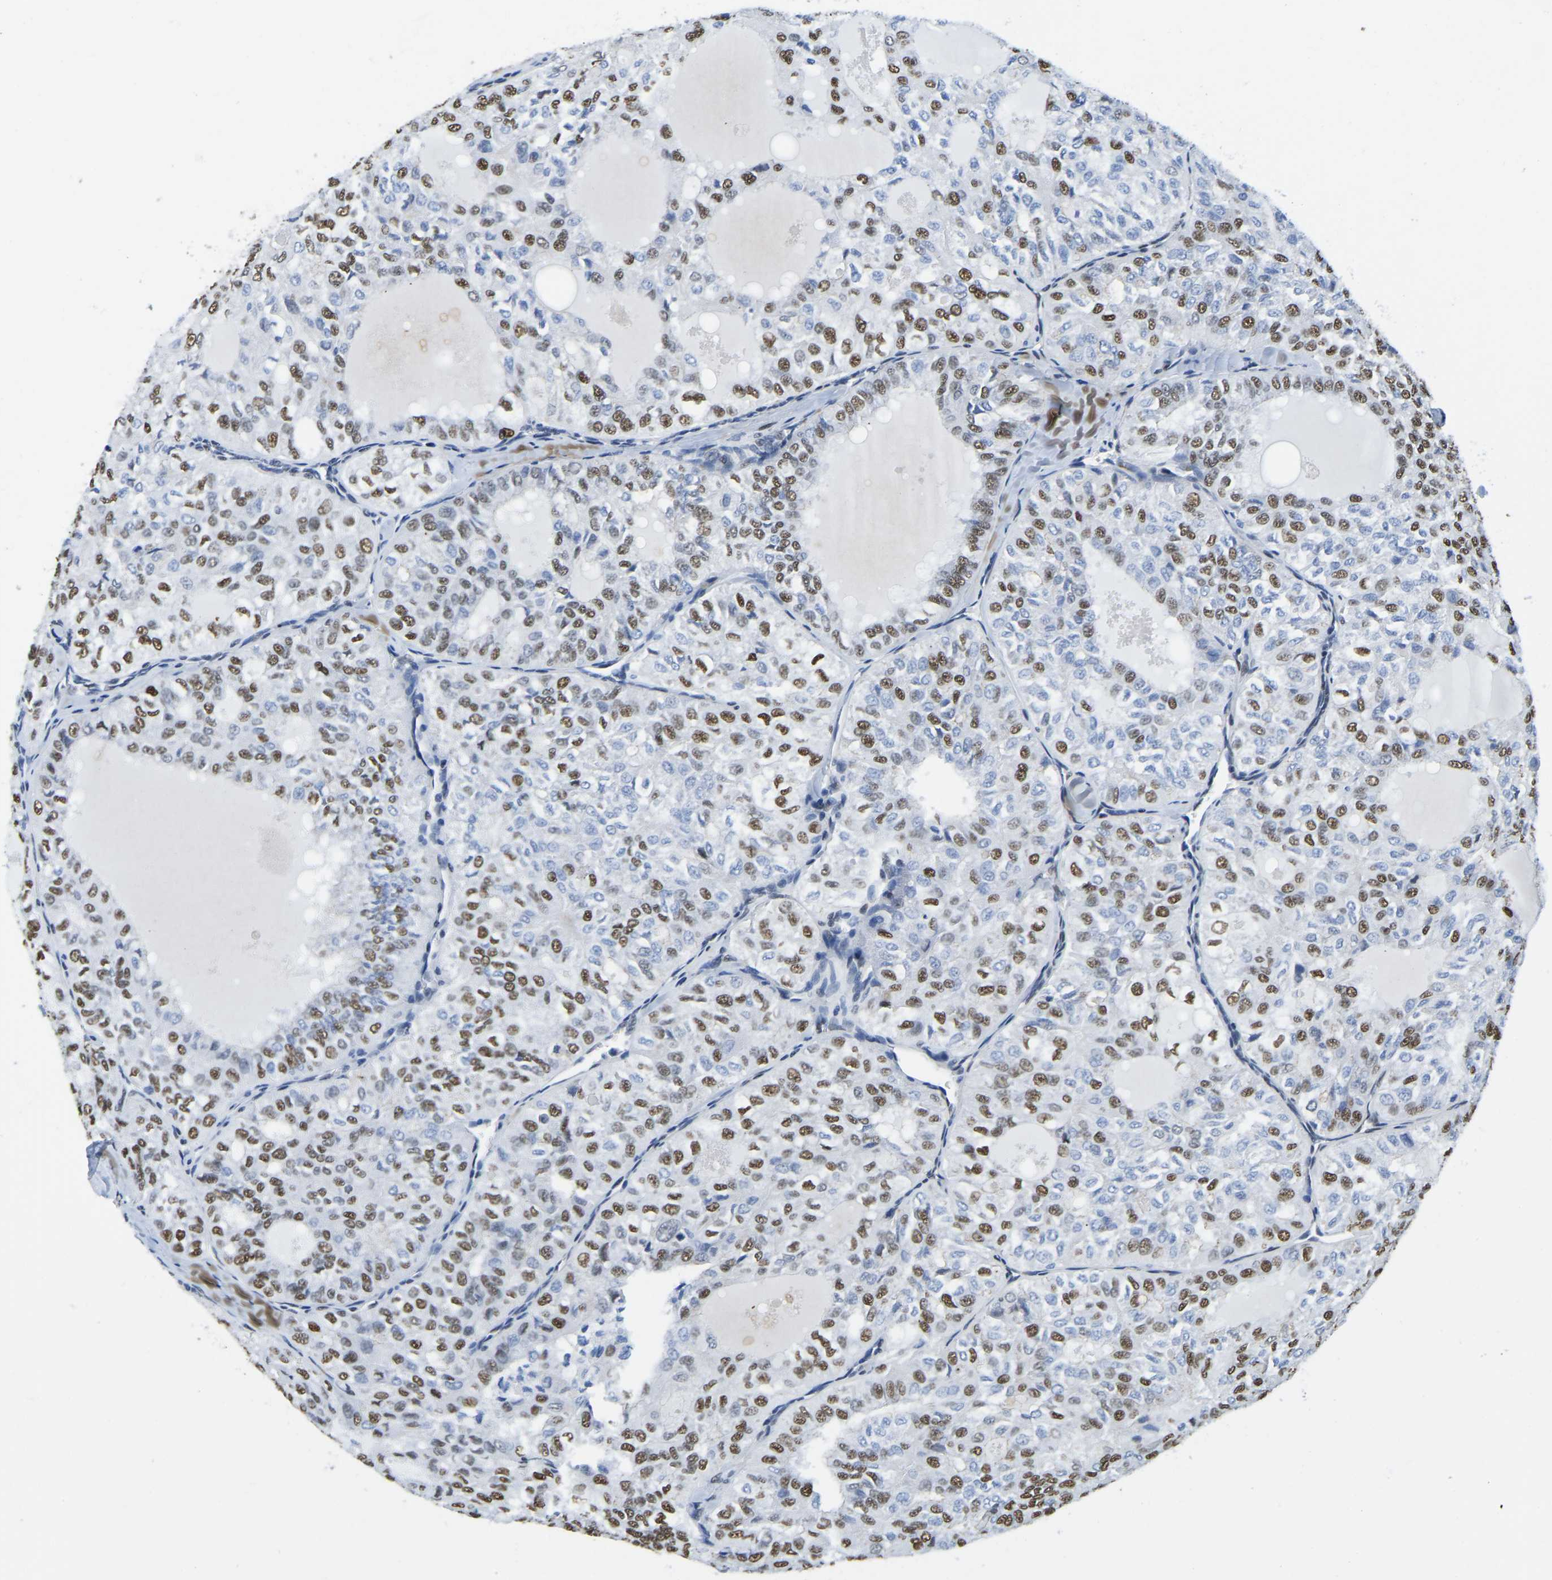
{"staining": {"intensity": "moderate", "quantity": ">75%", "location": "nuclear"}, "tissue": "thyroid cancer", "cell_type": "Tumor cells", "image_type": "cancer", "snomed": [{"axis": "morphology", "description": "Follicular adenoma carcinoma, NOS"}, {"axis": "topography", "description": "Thyroid gland"}], "caption": "Protein expression by IHC exhibits moderate nuclear staining in about >75% of tumor cells in thyroid follicular adenoma carcinoma. Nuclei are stained in blue.", "gene": "UBA1", "patient": {"sex": "male", "age": 75}}